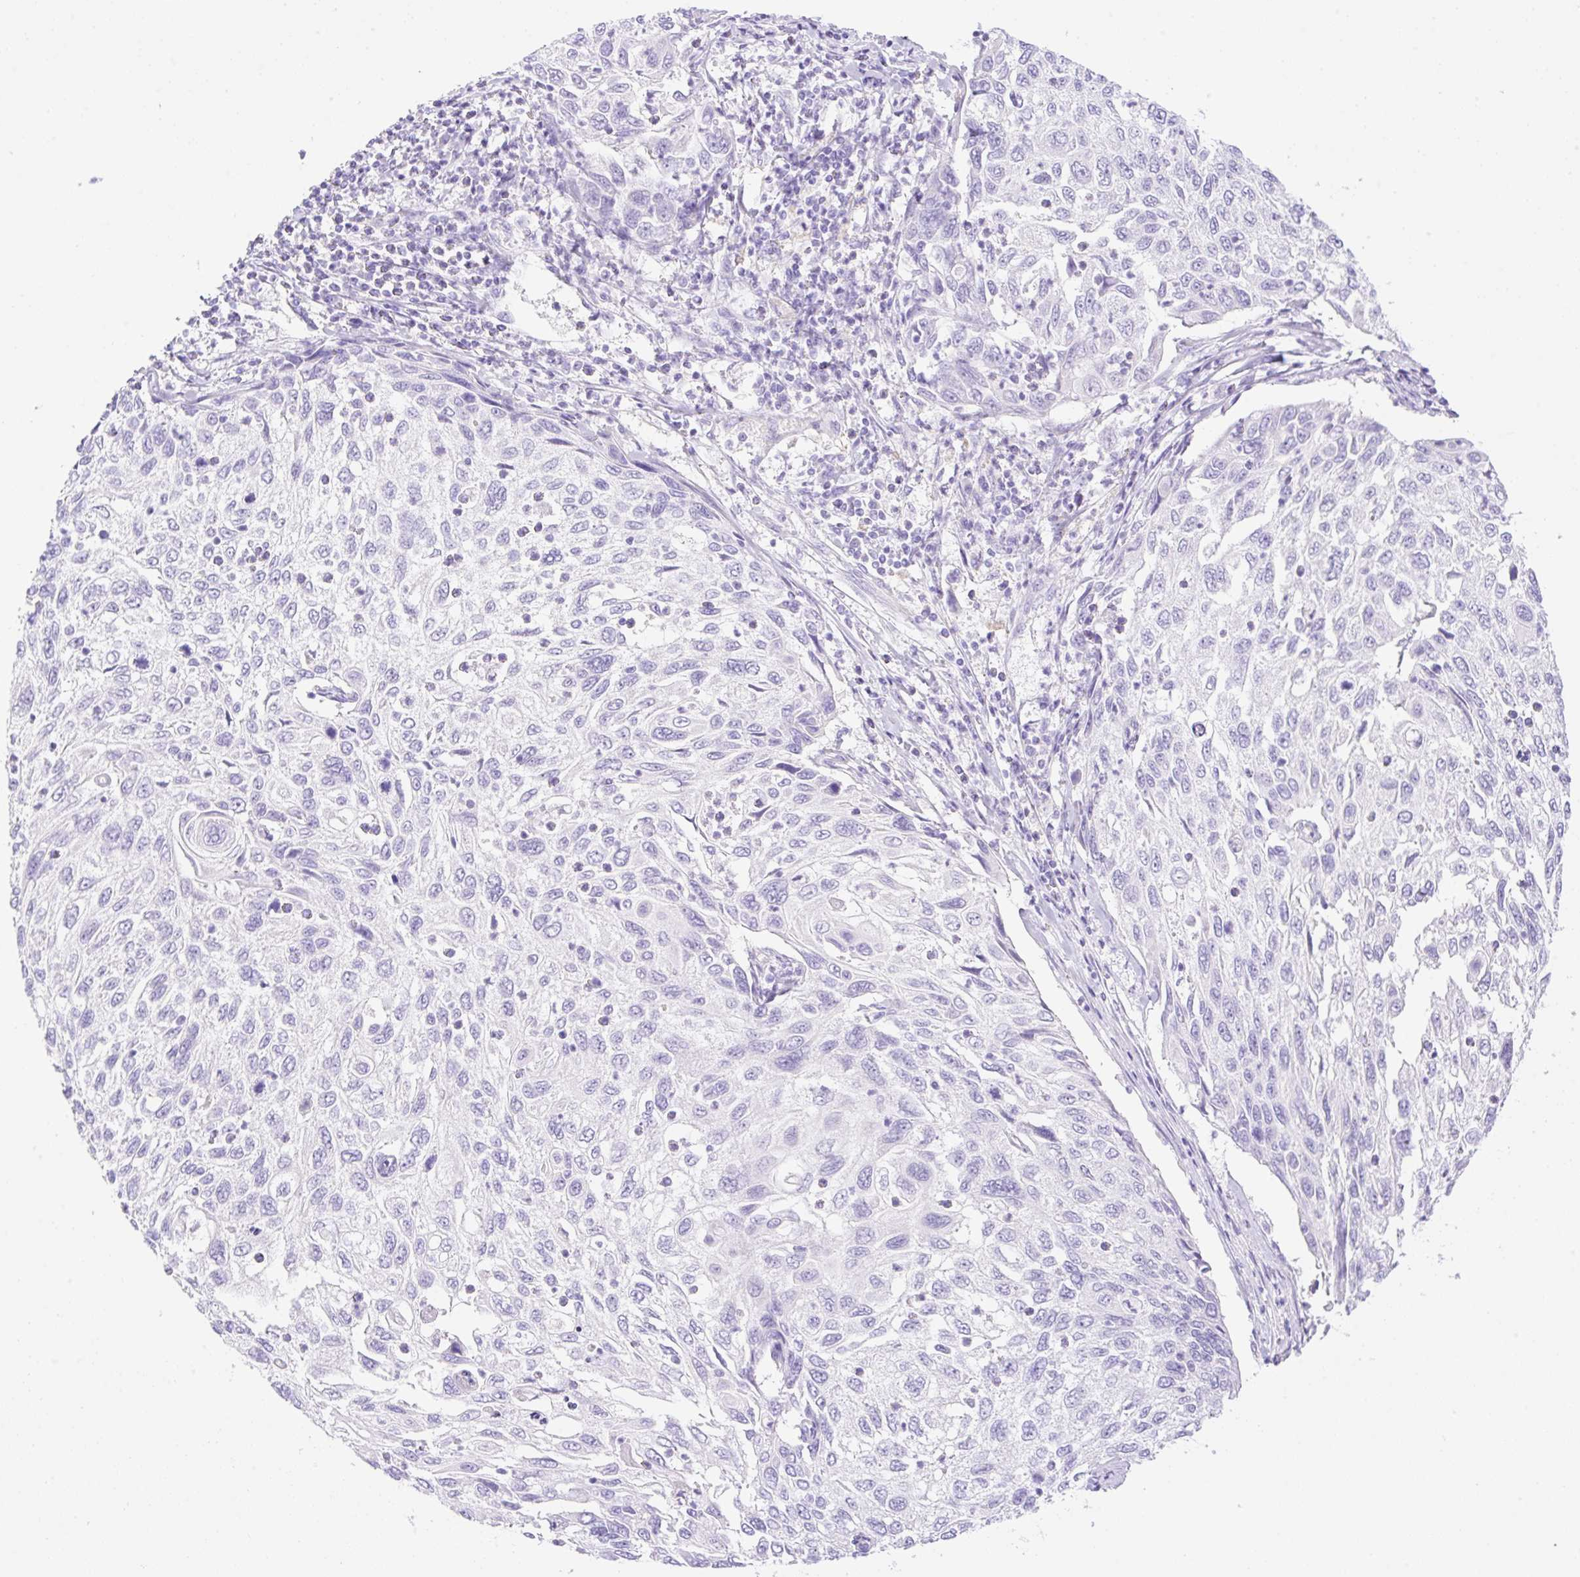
{"staining": {"intensity": "negative", "quantity": "none", "location": "none"}, "tissue": "cervical cancer", "cell_type": "Tumor cells", "image_type": "cancer", "snomed": [{"axis": "morphology", "description": "Squamous cell carcinoma, NOS"}, {"axis": "topography", "description": "Cervix"}], "caption": "A photomicrograph of cervical cancer stained for a protein shows no brown staining in tumor cells. (Brightfield microscopy of DAB immunohistochemistry at high magnification).", "gene": "CDX1", "patient": {"sex": "female", "age": 70}}